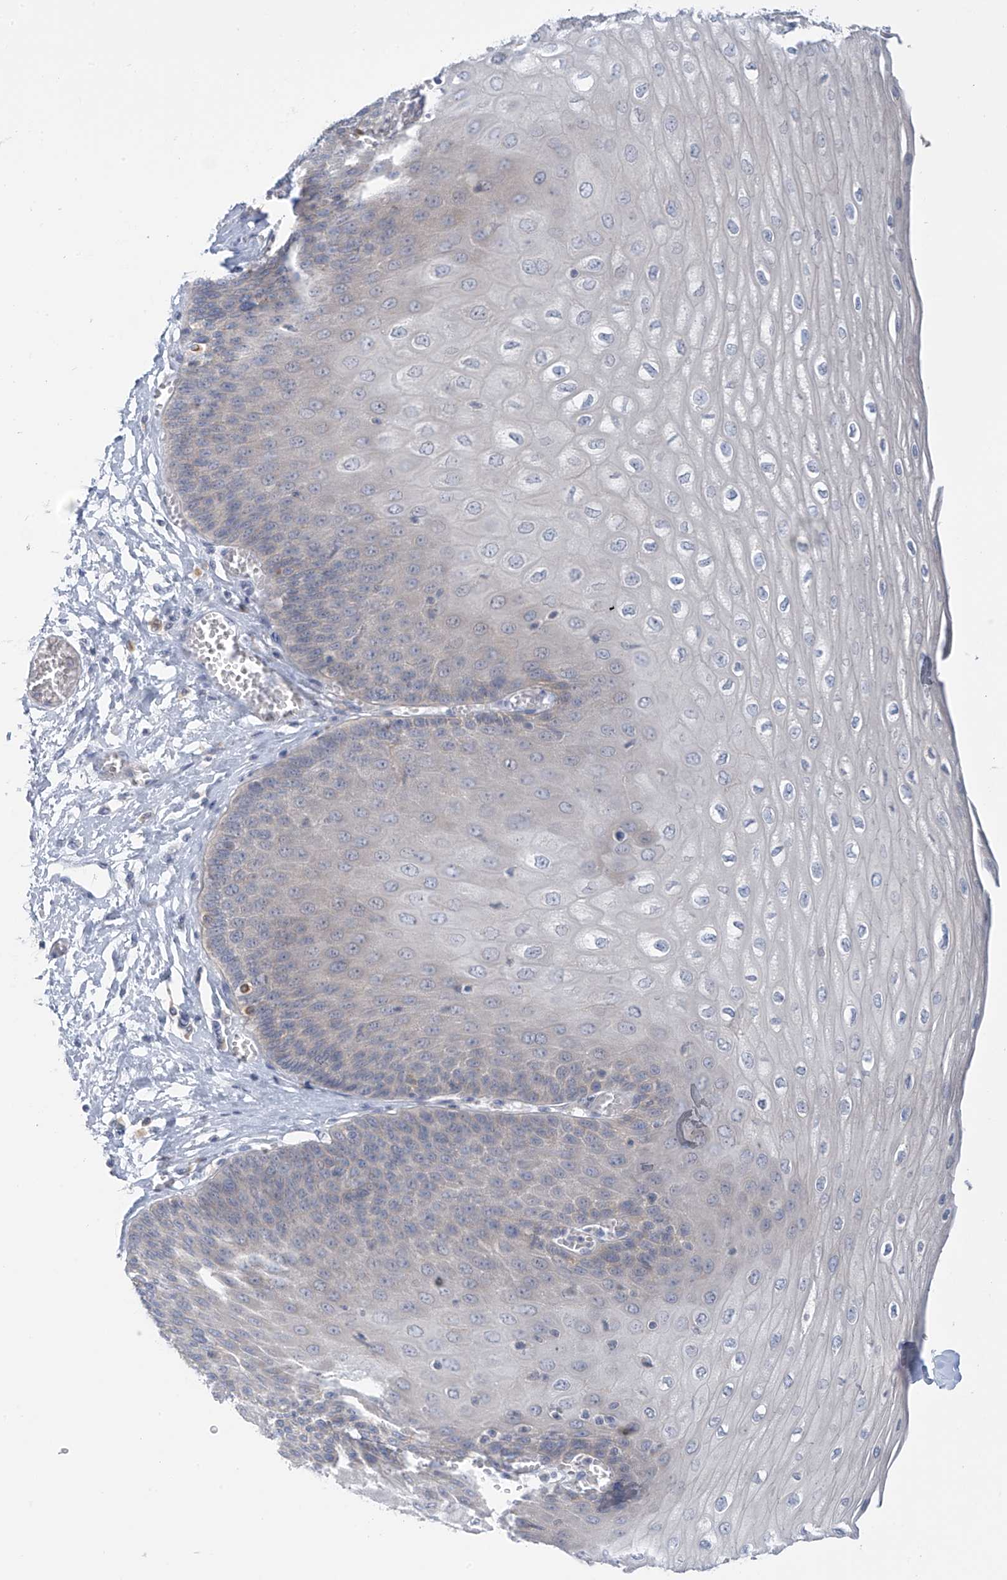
{"staining": {"intensity": "negative", "quantity": "none", "location": "none"}, "tissue": "esophagus", "cell_type": "Squamous epithelial cells", "image_type": "normal", "snomed": [{"axis": "morphology", "description": "Normal tissue, NOS"}, {"axis": "topography", "description": "Esophagus"}], "caption": "There is no significant staining in squamous epithelial cells of esophagus. (Brightfield microscopy of DAB immunohistochemistry at high magnification).", "gene": "SLC6A12", "patient": {"sex": "male", "age": 60}}